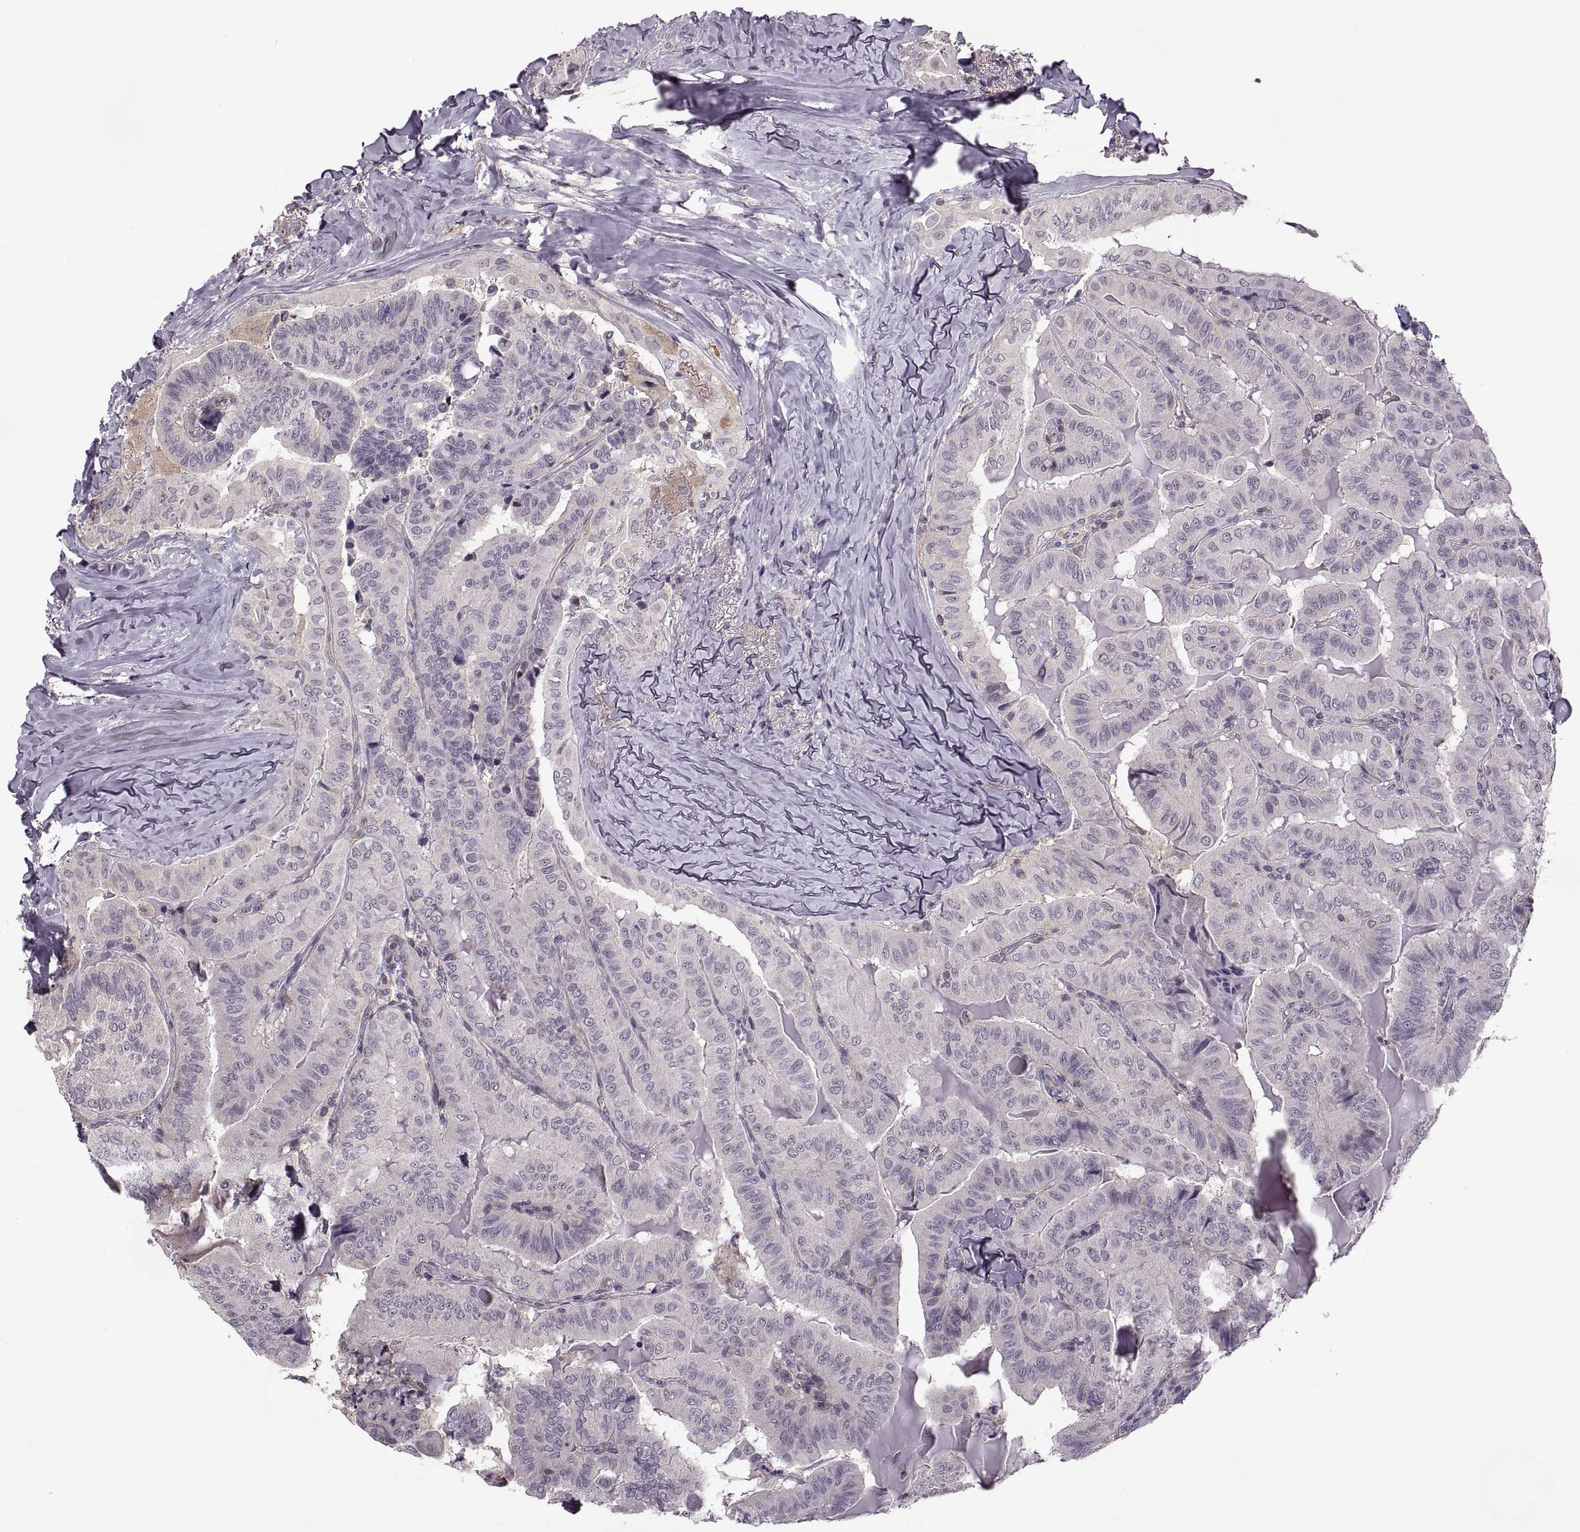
{"staining": {"intensity": "negative", "quantity": "none", "location": "none"}, "tissue": "thyroid cancer", "cell_type": "Tumor cells", "image_type": "cancer", "snomed": [{"axis": "morphology", "description": "Papillary adenocarcinoma, NOS"}, {"axis": "topography", "description": "Thyroid gland"}], "caption": "Human thyroid papillary adenocarcinoma stained for a protein using immunohistochemistry shows no staining in tumor cells.", "gene": "LUZP2", "patient": {"sex": "female", "age": 68}}